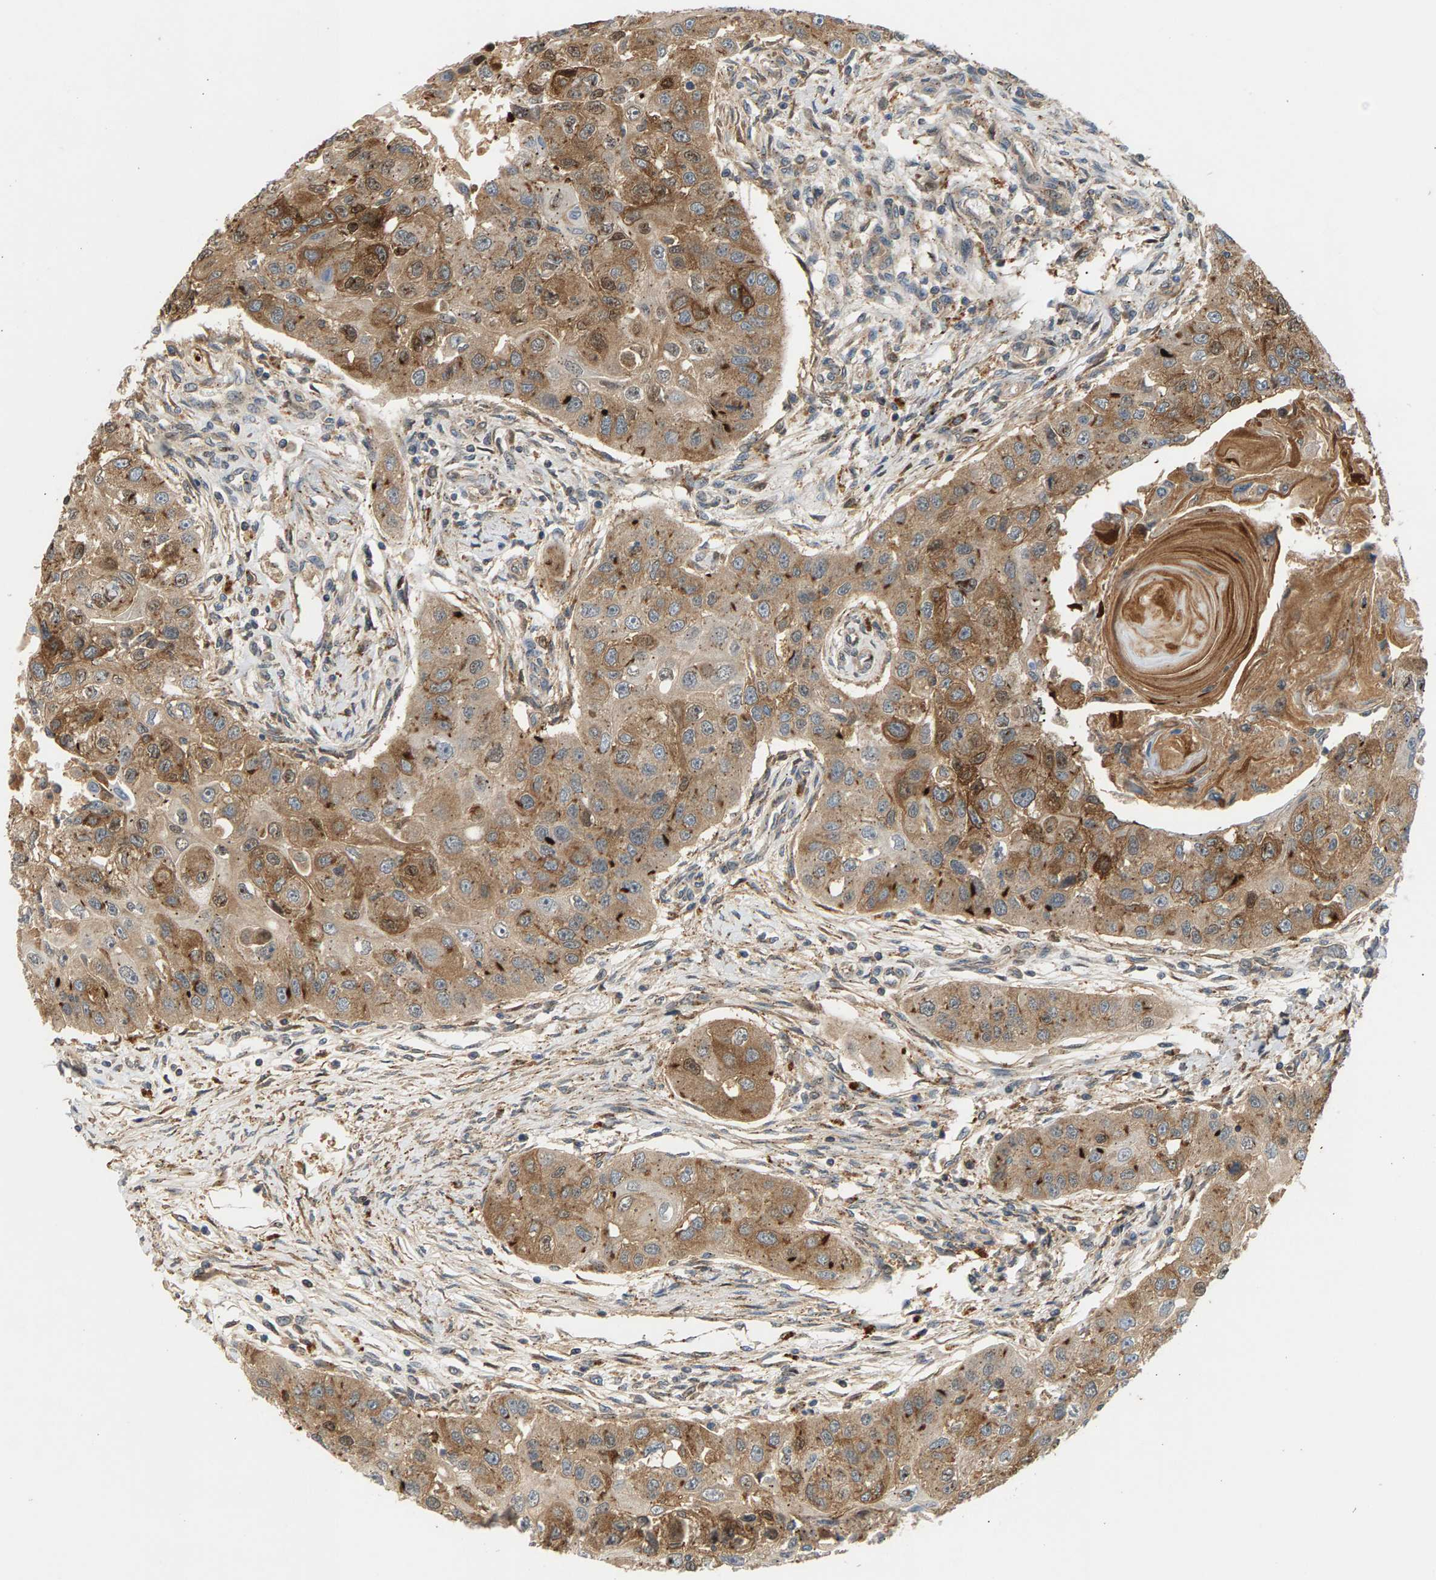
{"staining": {"intensity": "moderate", "quantity": ">75%", "location": "cytoplasmic/membranous"}, "tissue": "head and neck cancer", "cell_type": "Tumor cells", "image_type": "cancer", "snomed": [{"axis": "morphology", "description": "Normal tissue, NOS"}, {"axis": "morphology", "description": "Squamous cell carcinoma, NOS"}, {"axis": "topography", "description": "Skeletal muscle"}, {"axis": "topography", "description": "Head-Neck"}], "caption": "Immunohistochemical staining of human squamous cell carcinoma (head and neck) shows medium levels of moderate cytoplasmic/membranous protein expression in approximately >75% of tumor cells. (brown staining indicates protein expression, while blue staining denotes nuclei).", "gene": "MAP2K5", "patient": {"sex": "male", "age": 51}}